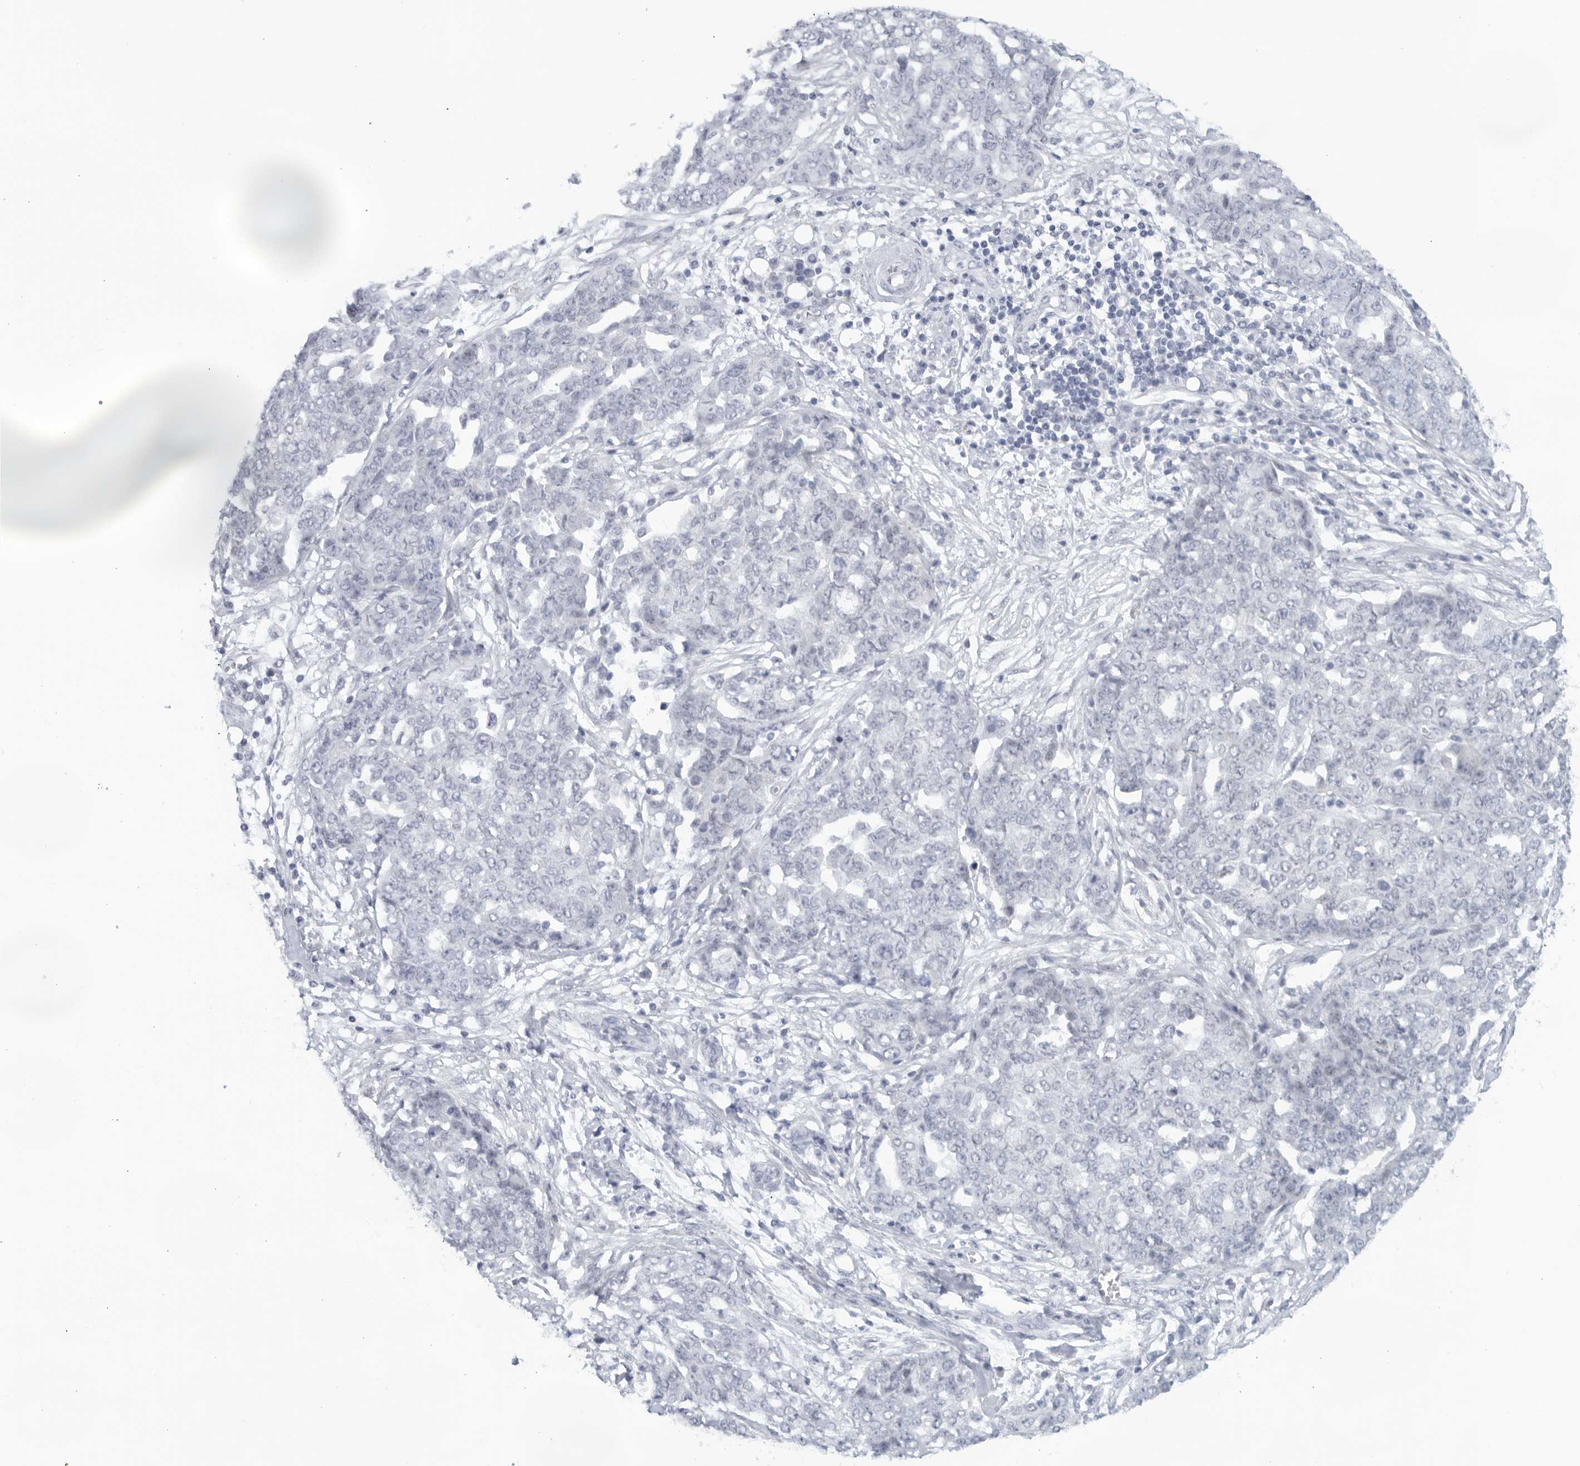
{"staining": {"intensity": "negative", "quantity": "none", "location": "none"}, "tissue": "ovarian cancer", "cell_type": "Tumor cells", "image_type": "cancer", "snomed": [{"axis": "morphology", "description": "Cystadenocarcinoma, serous, NOS"}, {"axis": "topography", "description": "Soft tissue"}, {"axis": "topography", "description": "Ovary"}], "caption": "An image of ovarian cancer (serous cystadenocarcinoma) stained for a protein displays no brown staining in tumor cells. (DAB IHC, high magnification).", "gene": "WDTC1", "patient": {"sex": "female", "age": 57}}